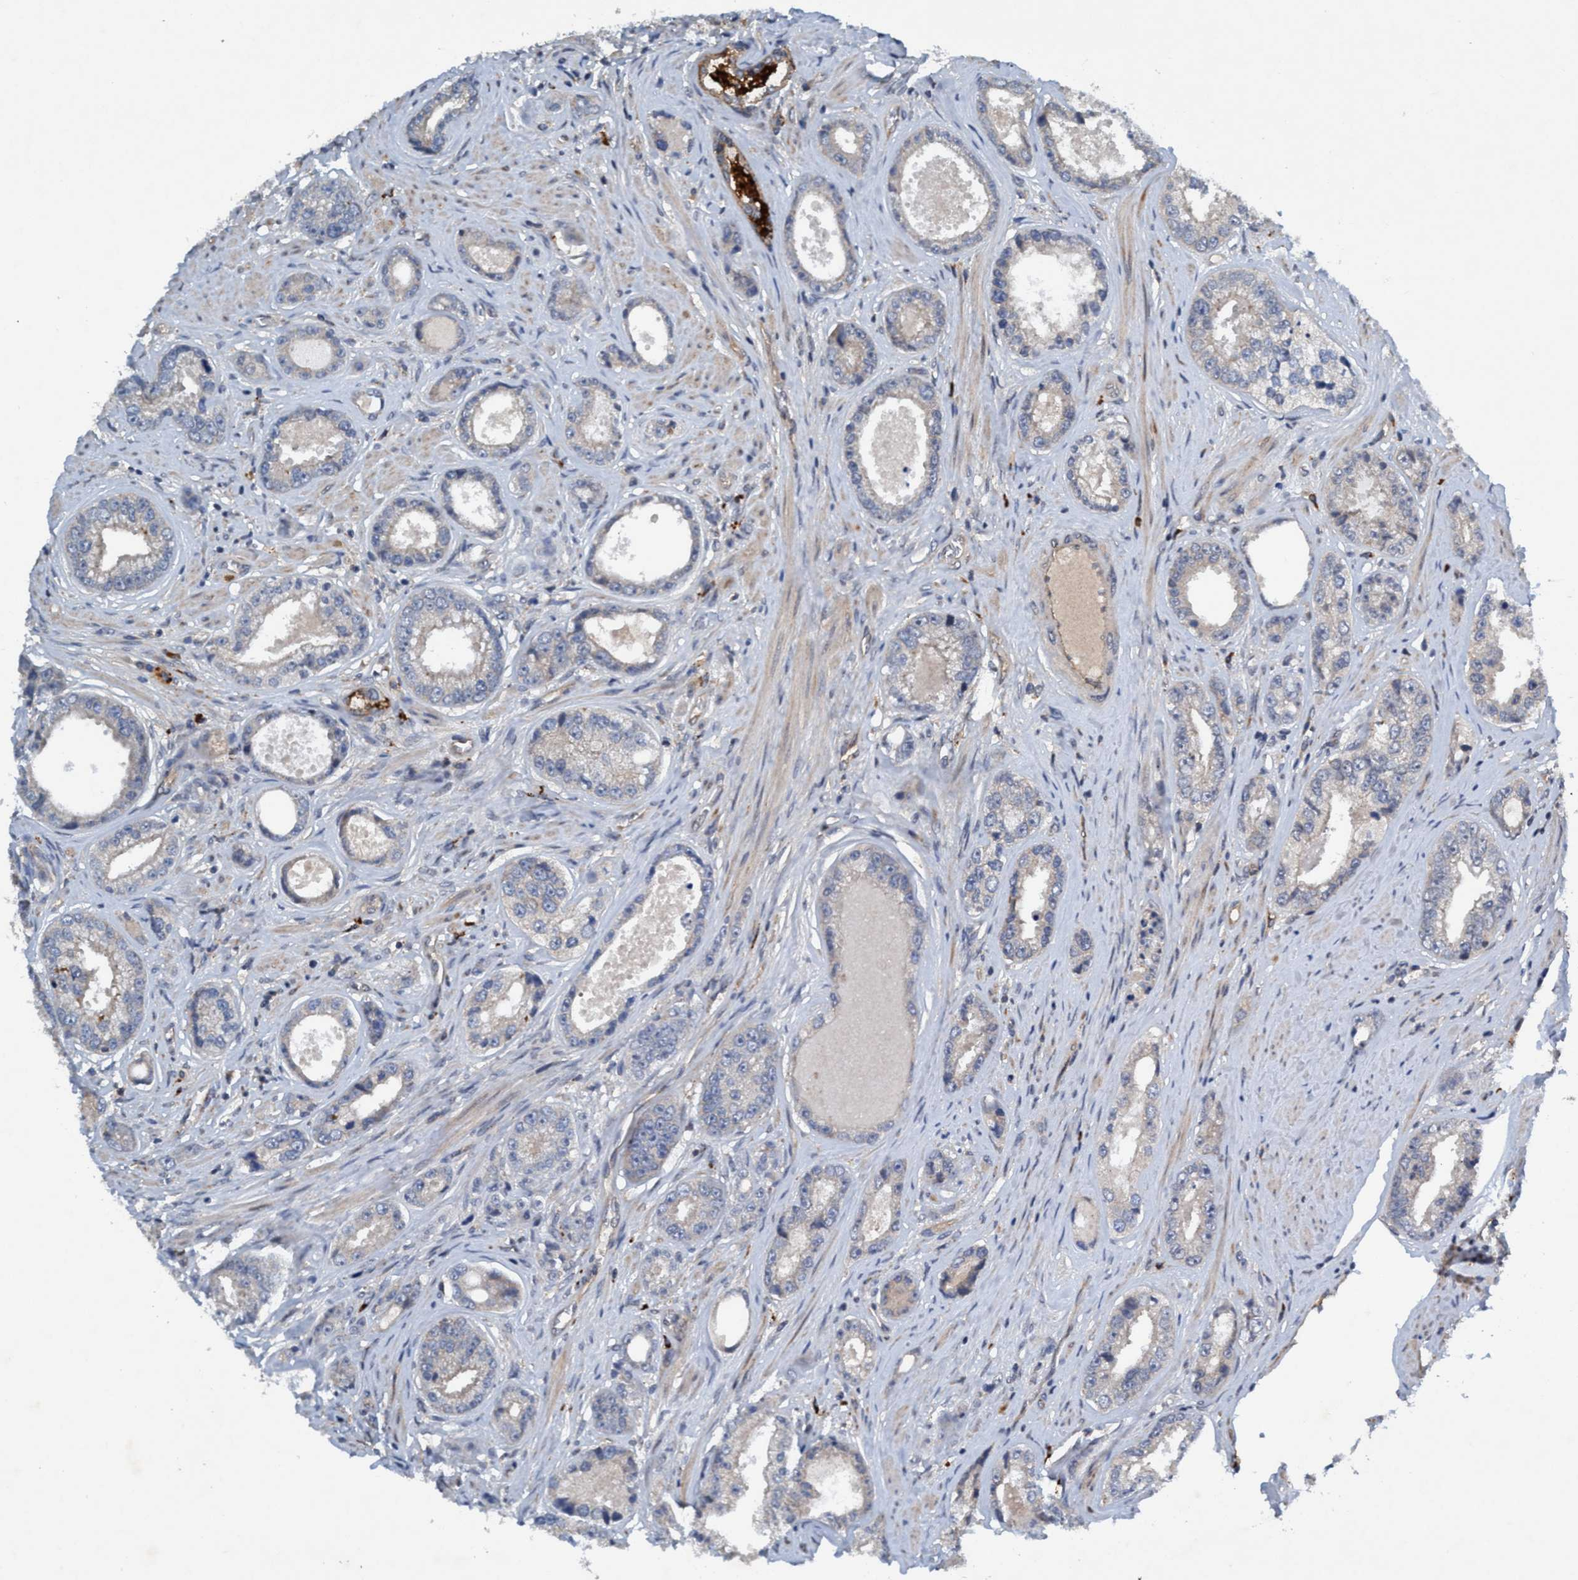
{"staining": {"intensity": "weak", "quantity": "<25%", "location": "cytoplasmic/membranous"}, "tissue": "prostate cancer", "cell_type": "Tumor cells", "image_type": "cancer", "snomed": [{"axis": "morphology", "description": "Adenocarcinoma, High grade"}, {"axis": "topography", "description": "Prostate"}], "caption": "Photomicrograph shows no significant protein positivity in tumor cells of prostate adenocarcinoma (high-grade). (DAB IHC, high magnification).", "gene": "TRIM65", "patient": {"sex": "male", "age": 61}}